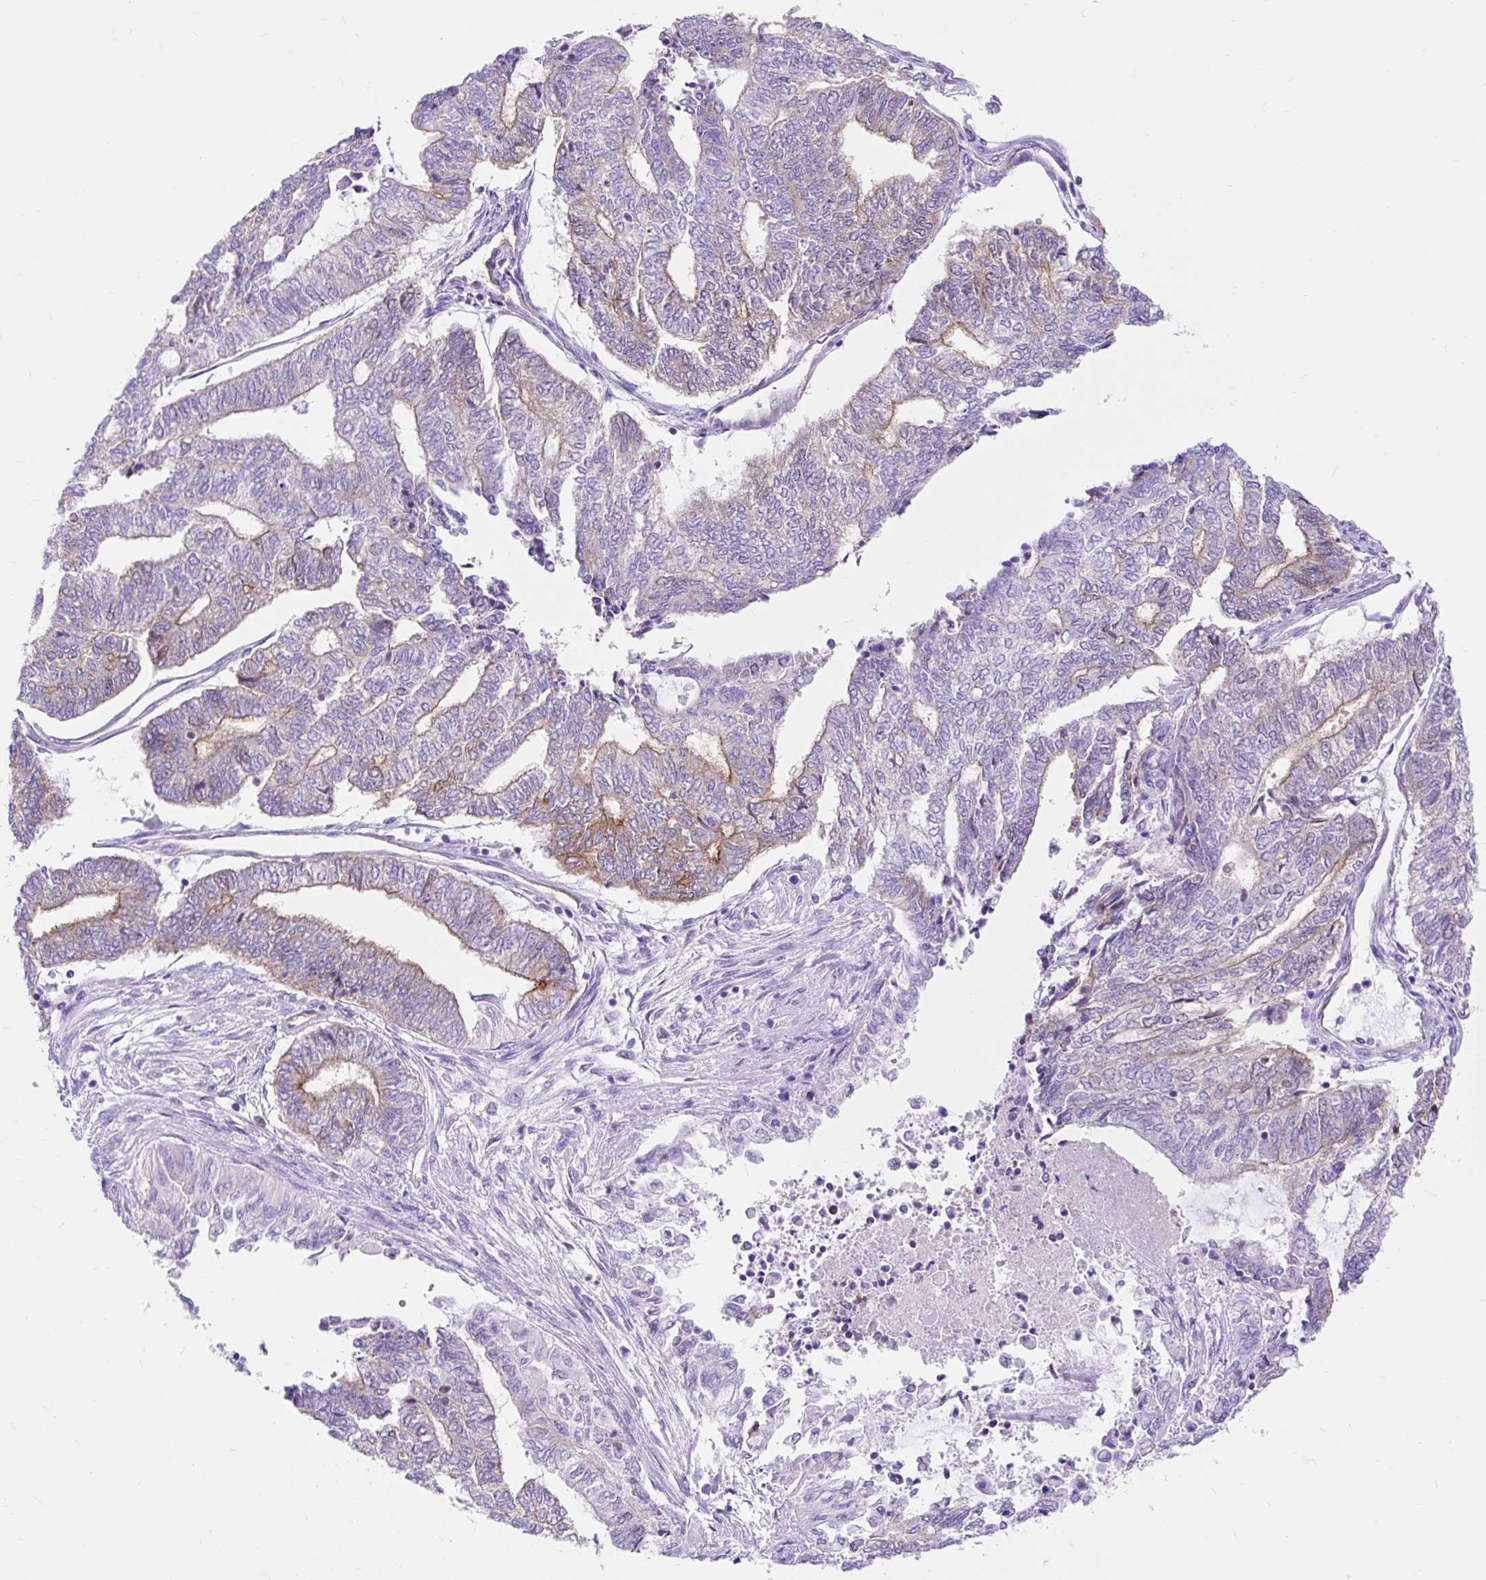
{"staining": {"intensity": "moderate", "quantity": "<25%", "location": "cytoplasmic/membranous"}, "tissue": "endometrial cancer", "cell_type": "Tumor cells", "image_type": "cancer", "snomed": [{"axis": "morphology", "description": "Adenocarcinoma, NOS"}, {"axis": "topography", "description": "Uterus"}, {"axis": "topography", "description": "Endometrium"}], "caption": "A high-resolution photomicrograph shows immunohistochemistry staining of endometrial cancer (adenocarcinoma), which exhibits moderate cytoplasmic/membranous staining in about <25% of tumor cells. The staining is performed using DAB brown chromogen to label protein expression. The nuclei are counter-stained blue using hematoxylin.", "gene": "HIP1R", "patient": {"sex": "female", "age": 70}}